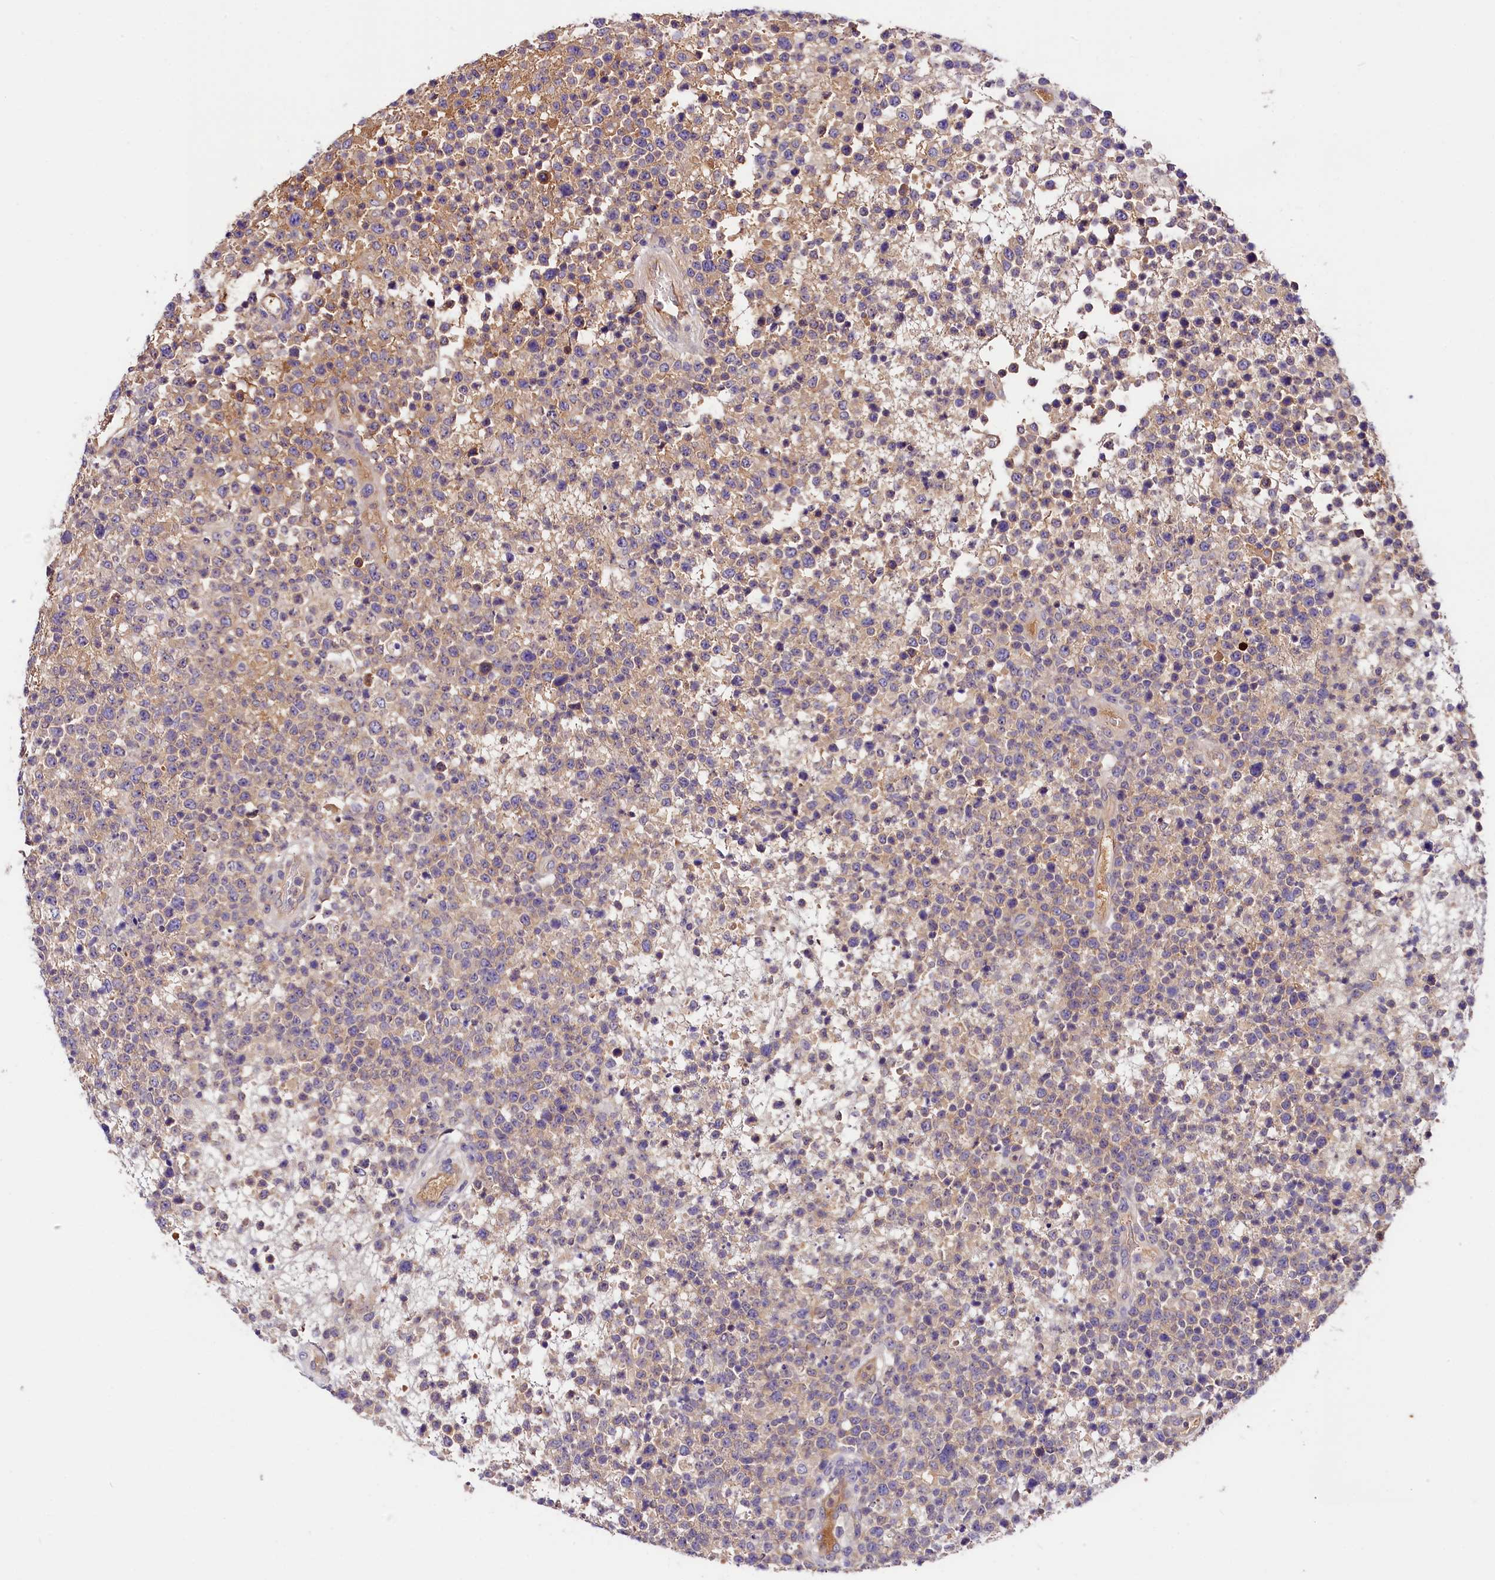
{"staining": {"intensity": "negative", "quantity": "none", "location": "none"}, "tissue": "lymphoma", "cell_type": "Tumor cells", "image_type": "cancer", "snomed": [{"axis": "morphology", "description": "Malignant lymphoma, non-Hodgkin's type, High grade"}, {"axis": "topography", "description": "Colon"}], "caption": "Malignant lymphoma, non-Hodgkin's type (high-grade) was stained to show a protein in brown. There is no significant staining in tumor cells.", "gene": "ARMC6", "patient": {"sex": "female", "age": 53}}